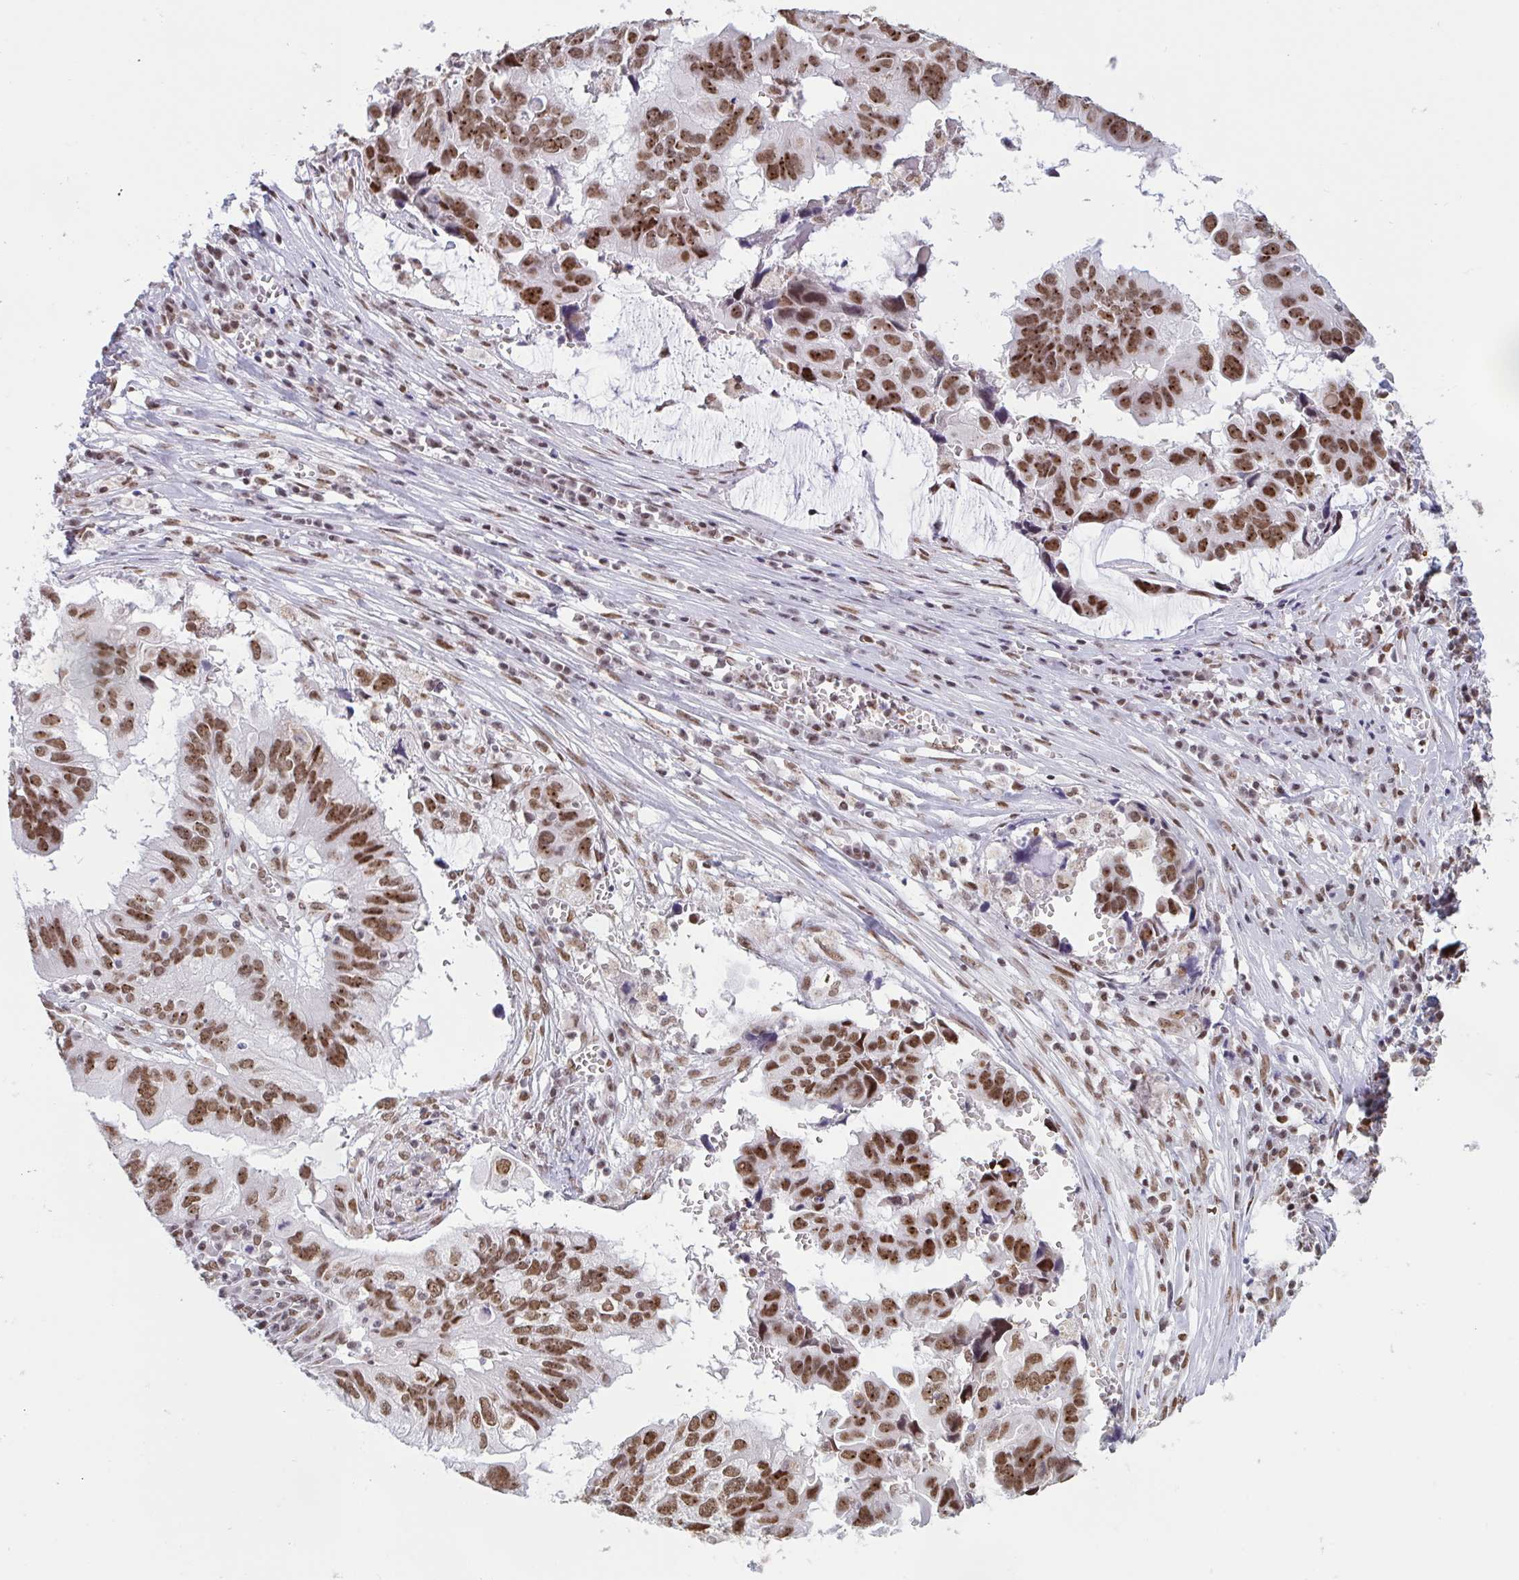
{"staining": {"intensity": "strong", "quantity": ">75%", "location": "nuclear"}, "tissue": "ovarian cancer", "cell_type": "Tumor cells", "image_type": "cancer", "snomed": [{"axis": "morphology", "description": "Cystadenocarcinoma, serous, NOS"}, {"axis": "topography", "description": "Ovary"}], "caption": "Protein expression analysis of human serous cystadenocarcinoma (ovarian) reveals strong nuclear positivity in about >75% of tumor cells. Immunohistochemistry stains the protein of interest in brown and the nuclei are stained blue.", "gene": "CBFA2T2", "patient": {"sex": "female", "age": 79}}